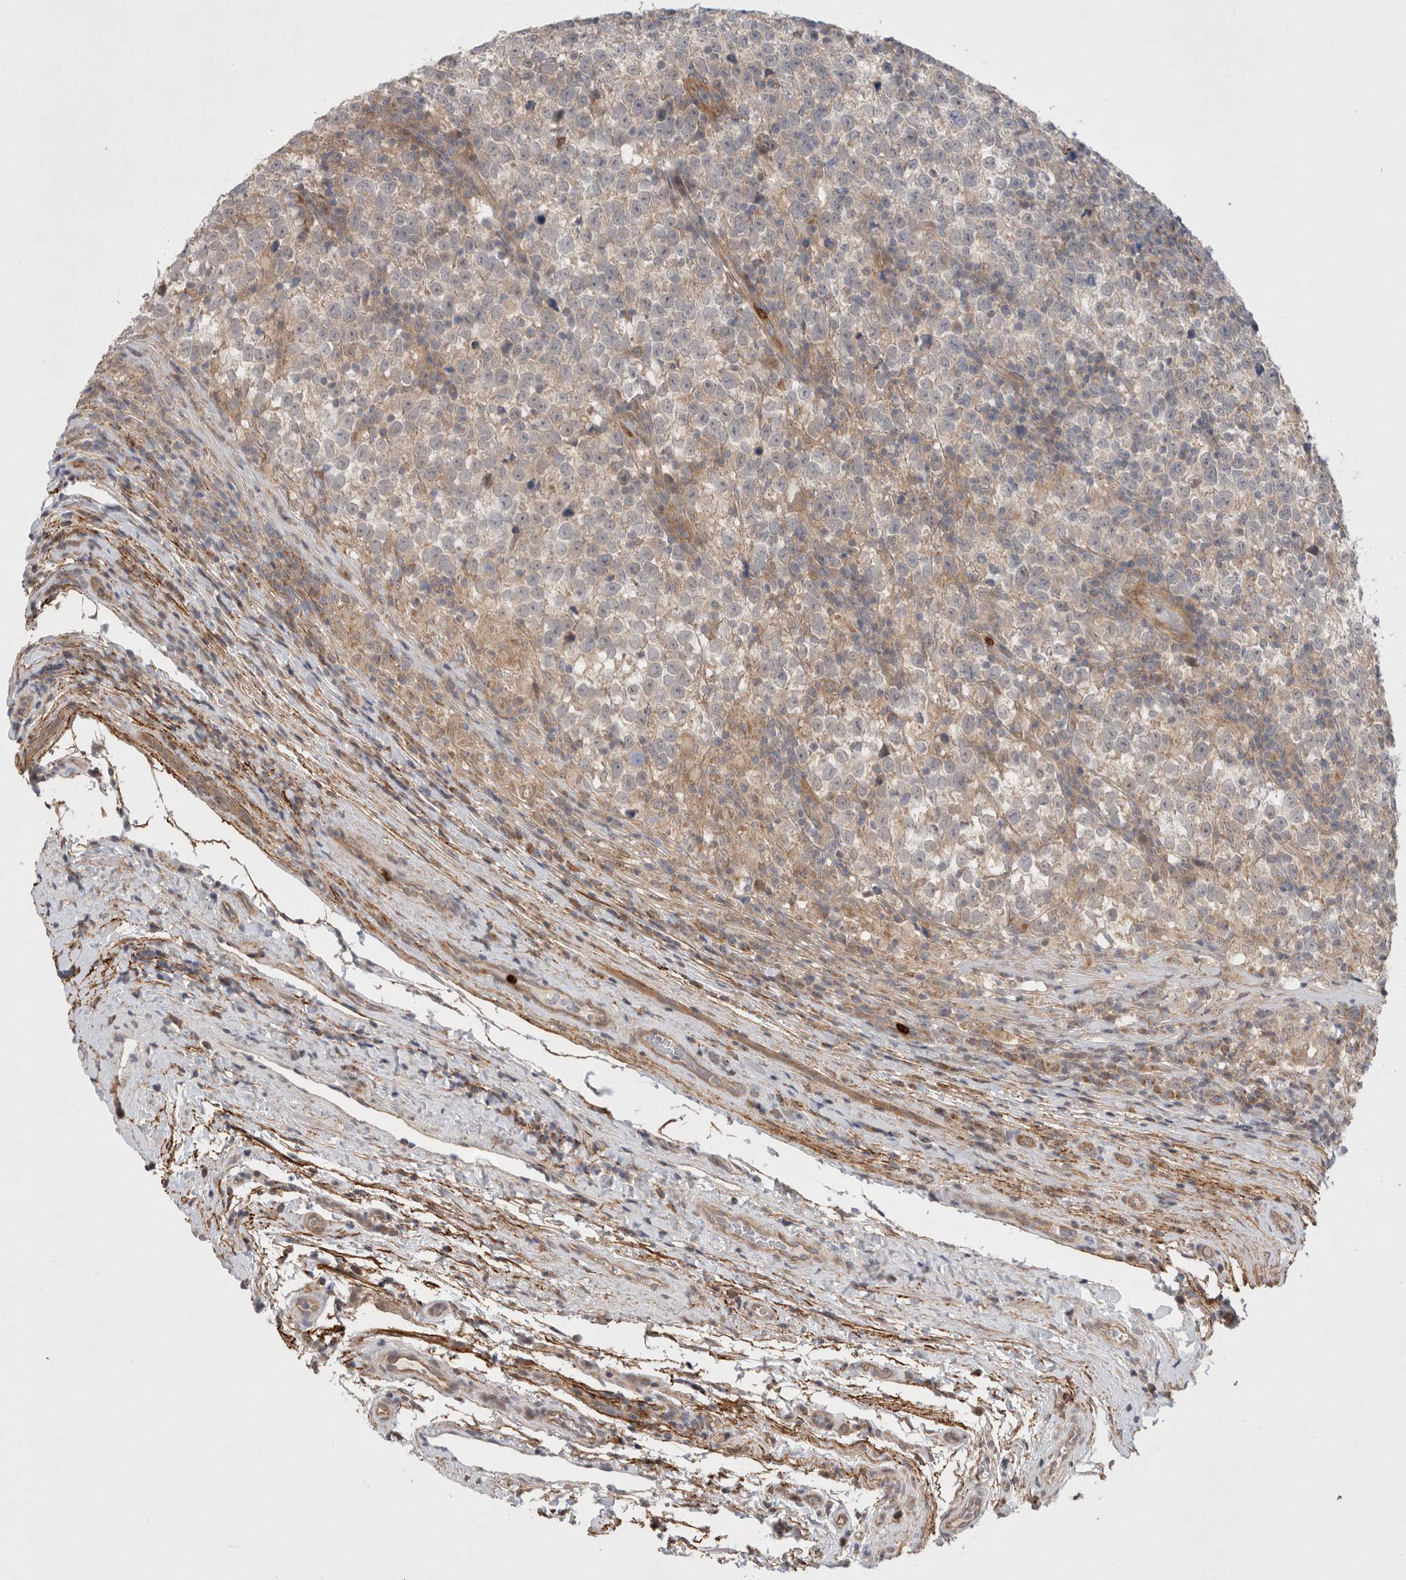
{"staining": {"intensity": "weak", "quantity": "25%-75%", "location": "cytoplasmic/membranous"}, "tissue": "testis cancer", "cell_type": "Tumor cells", "image_type": "cancer", "snomed": [{"axis": "morphology", "description": "Normal tissue, NOS"}, {"axis": "morphology", "description": "Seminoma, NOS"}, {"axis": "topography", "description": "Testis"}], "caption": "Immunohistochemical staining of human seminoma (testis) displays weak cytoplasmic/membranous protein positivity in about 25%-75% of tumor cells.", "gene": "GSDMB", "patient": {"sex": "male", "age": 43}}